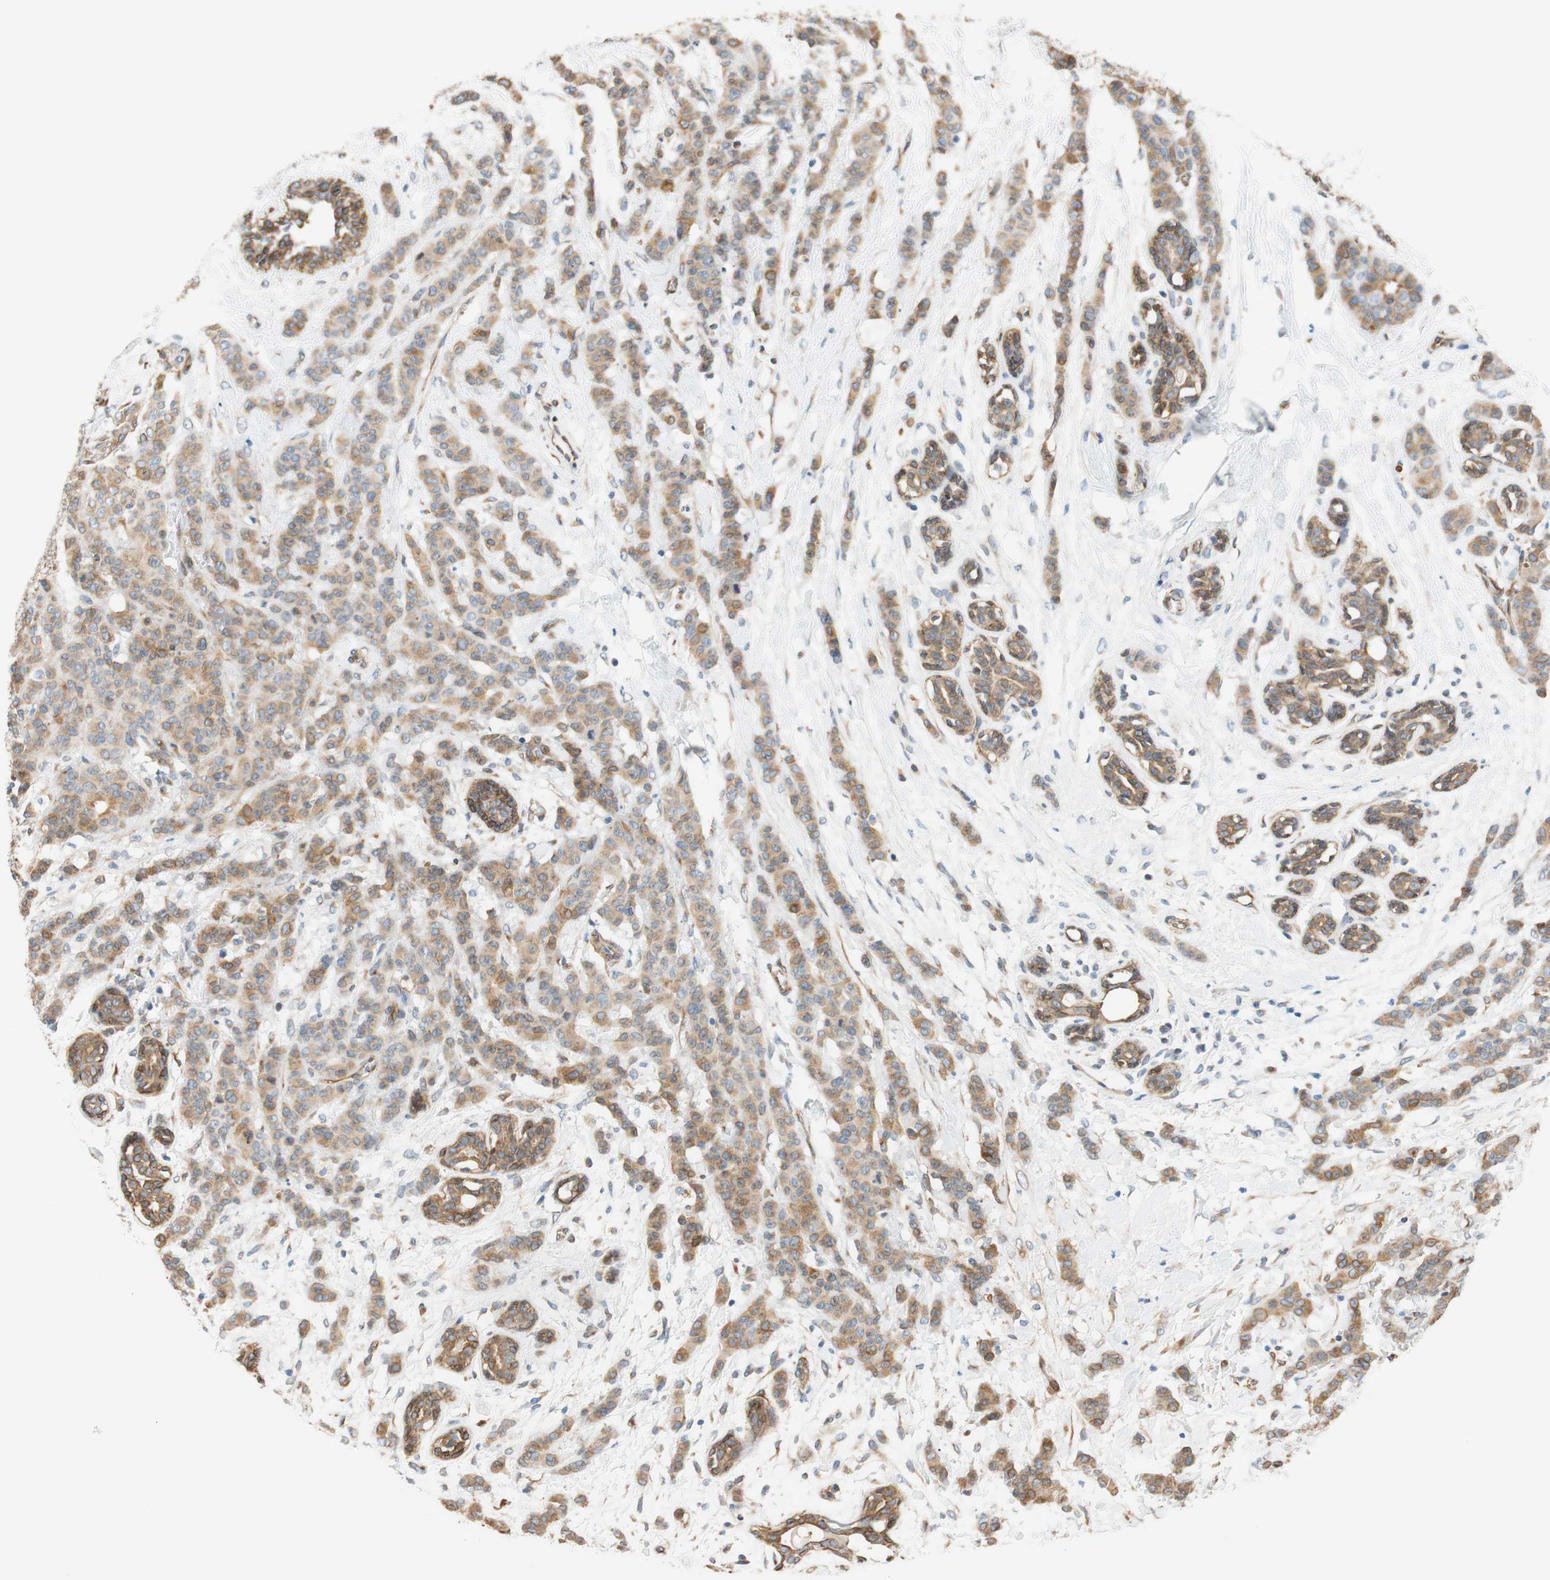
{"staining": {"intensity": "moderate", "quantity": ">75%", "location": "cytoplasmic/membranous"}, "tissue": "breast cancer", "cell_type": "Tumor cells", "image_type": "cancer", "snomed": [{"axis": "morphology", "description": "Normal tissue, NOS"}, {"axis": "morphology", "description": "Duct carcinoma"}, {"axis": "topography", "description": "Breast"}], "caption": "The image displays immunohistochemical staining of invasive ductal carcinoma (breast). There is moderate cytoplasmic/membranous expression is present in approximately >75% of tumor cells.", "gene": "ENDOD1", "patient": {"sex": "female", "age": 40}}